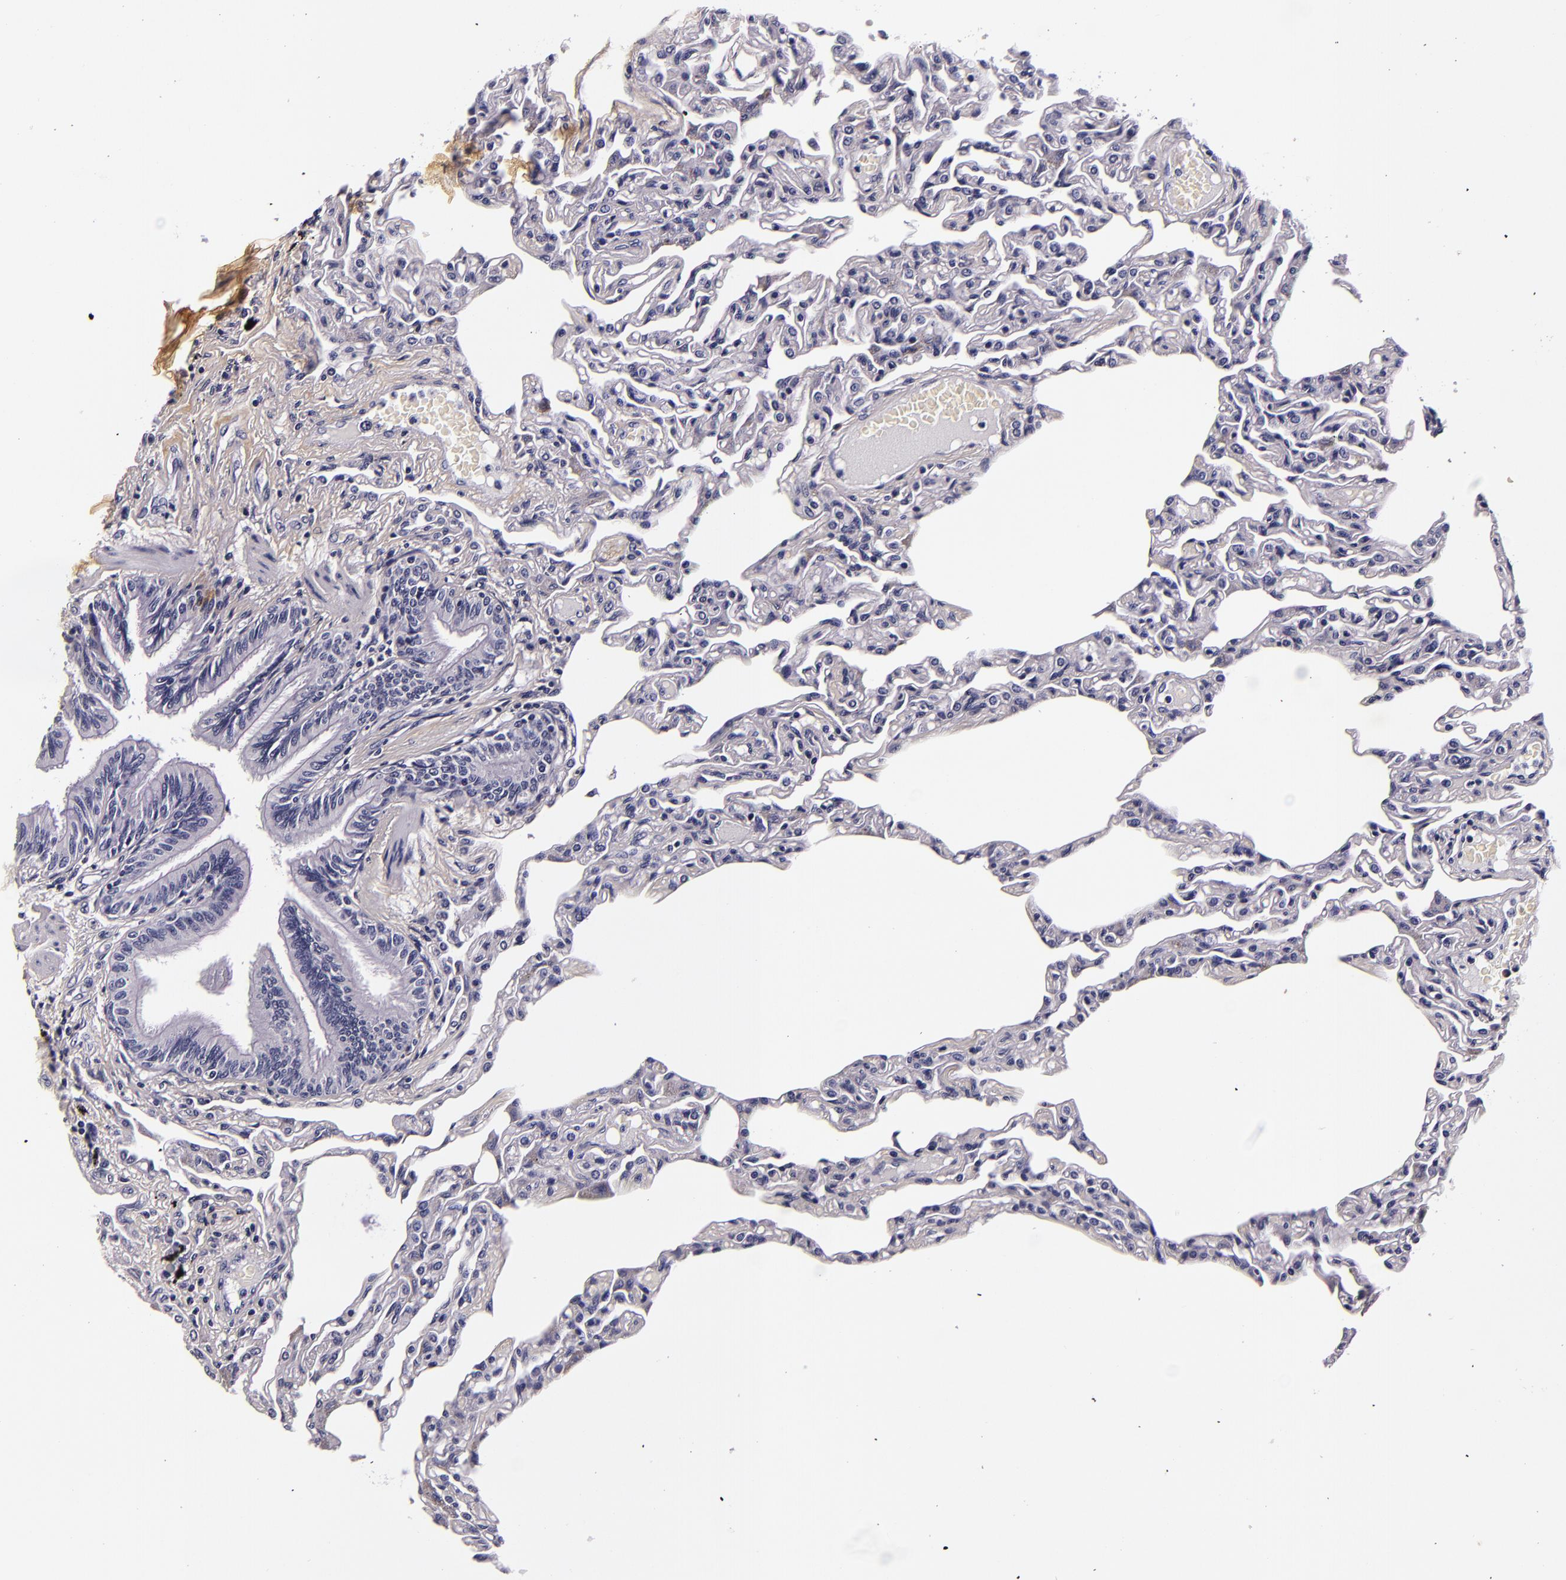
{"staining": {"intensity": "negative", "quantity": "none", "location": "none"}, "tissue": "lung", "cell_type": "Alveolar cells", "image_type": "normal", "snomed": [{"axis": "morphology", "description": "Normal tissue, NOS"}, {"axis": "topography", "description": "Lung"}], "caption": "Immunohistochemistry (IHC) of normal lung demonstrates no expression in alveolar cells.", "gene": "FBN1", "patient": {"sex": "female", "age": 49}}